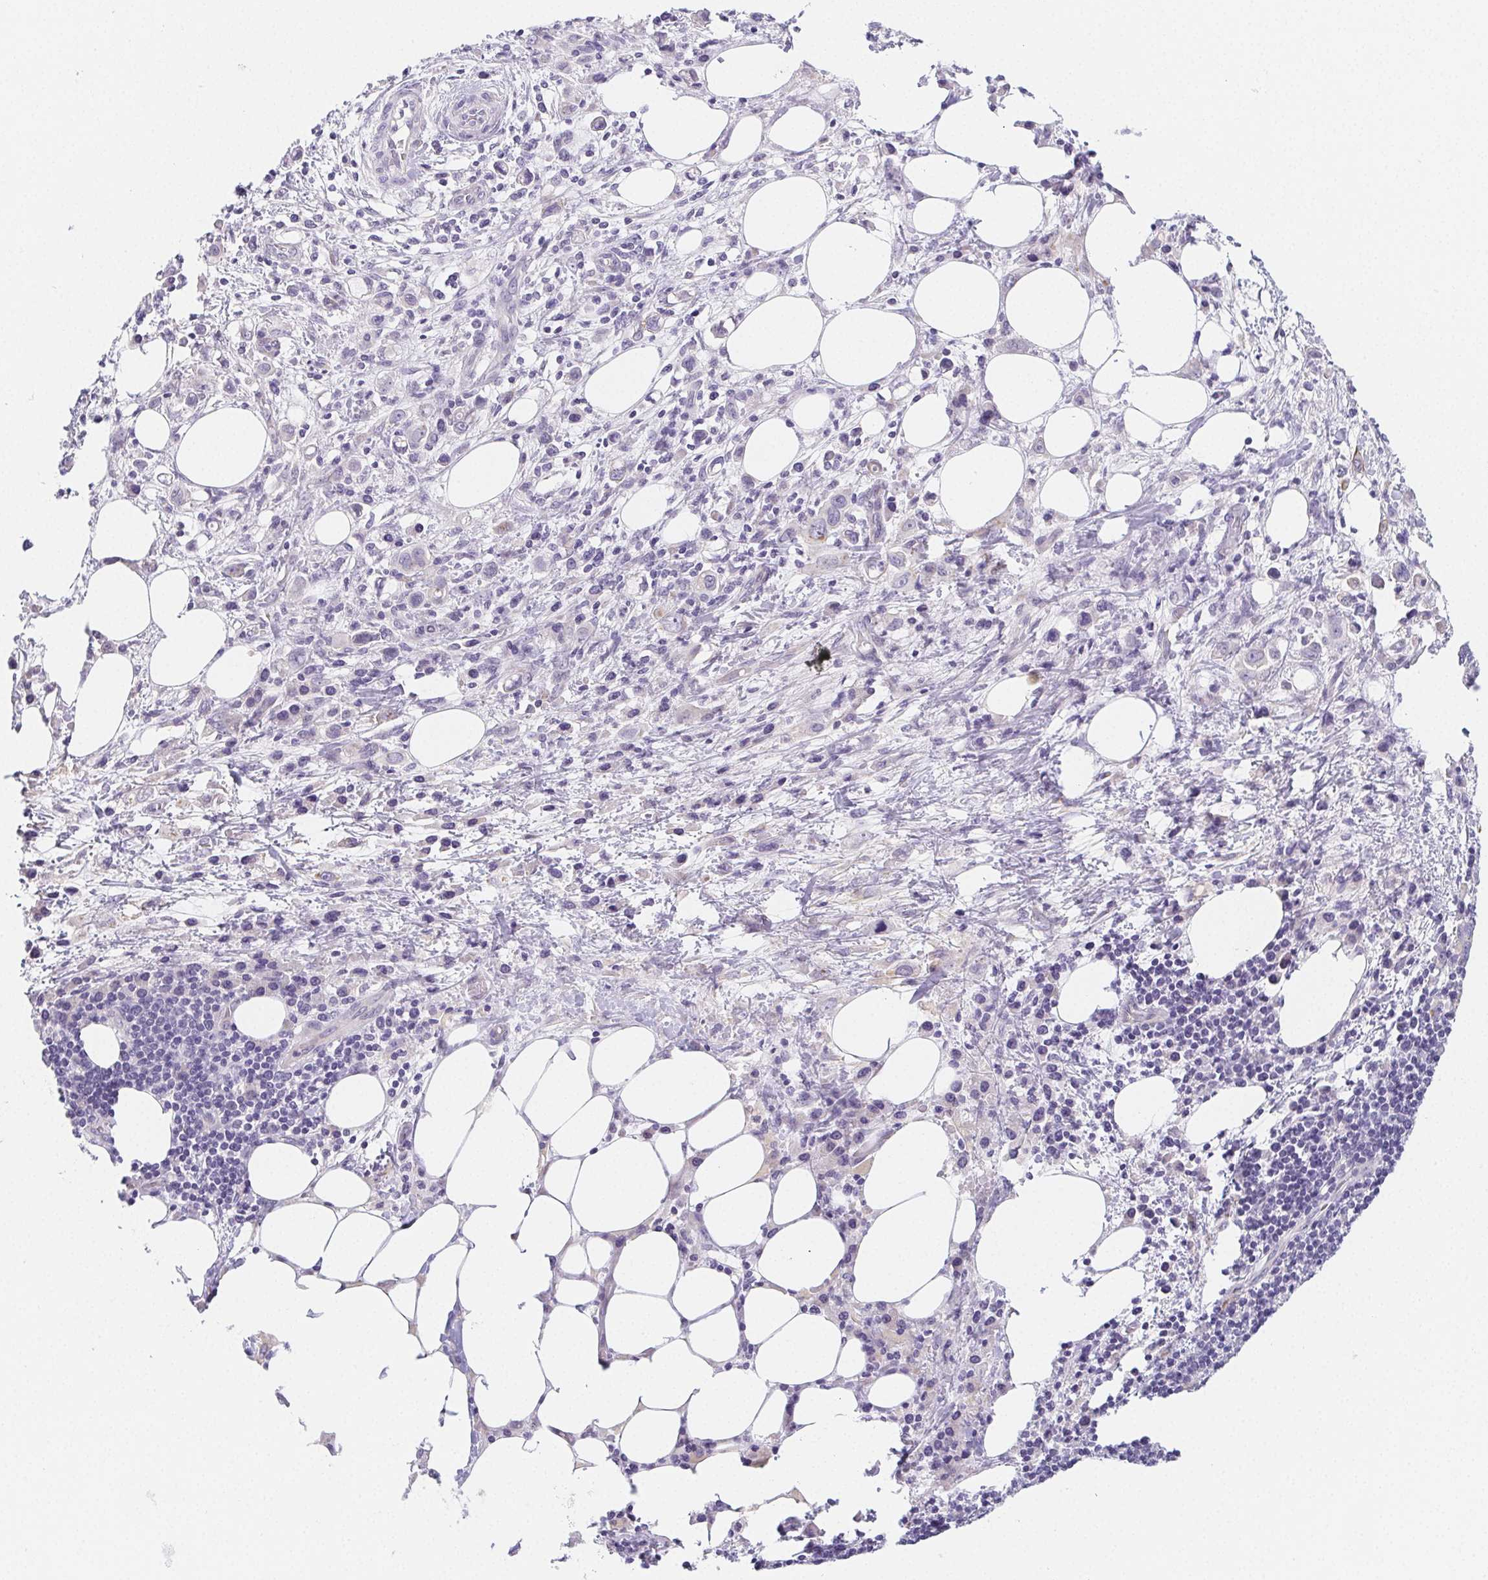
{"staining": {"intensity": "negative", "quantity": "none", "location": "none"}, "tissue": "stomach cancer", "cell_type": "Tumor cells", "image_type": "cancer", "snomed": [{"axis": "morphology", "description": "Adenocarcinoma, NOS"}, {"axis": "topography", "description": "Stomach, upper"}], "caption": "Tumor cells show no significant protein positivity in adenocarcinoma (stomach).", "gene": "ZBBX", "patient": {"sex": "male", "age": 75}}